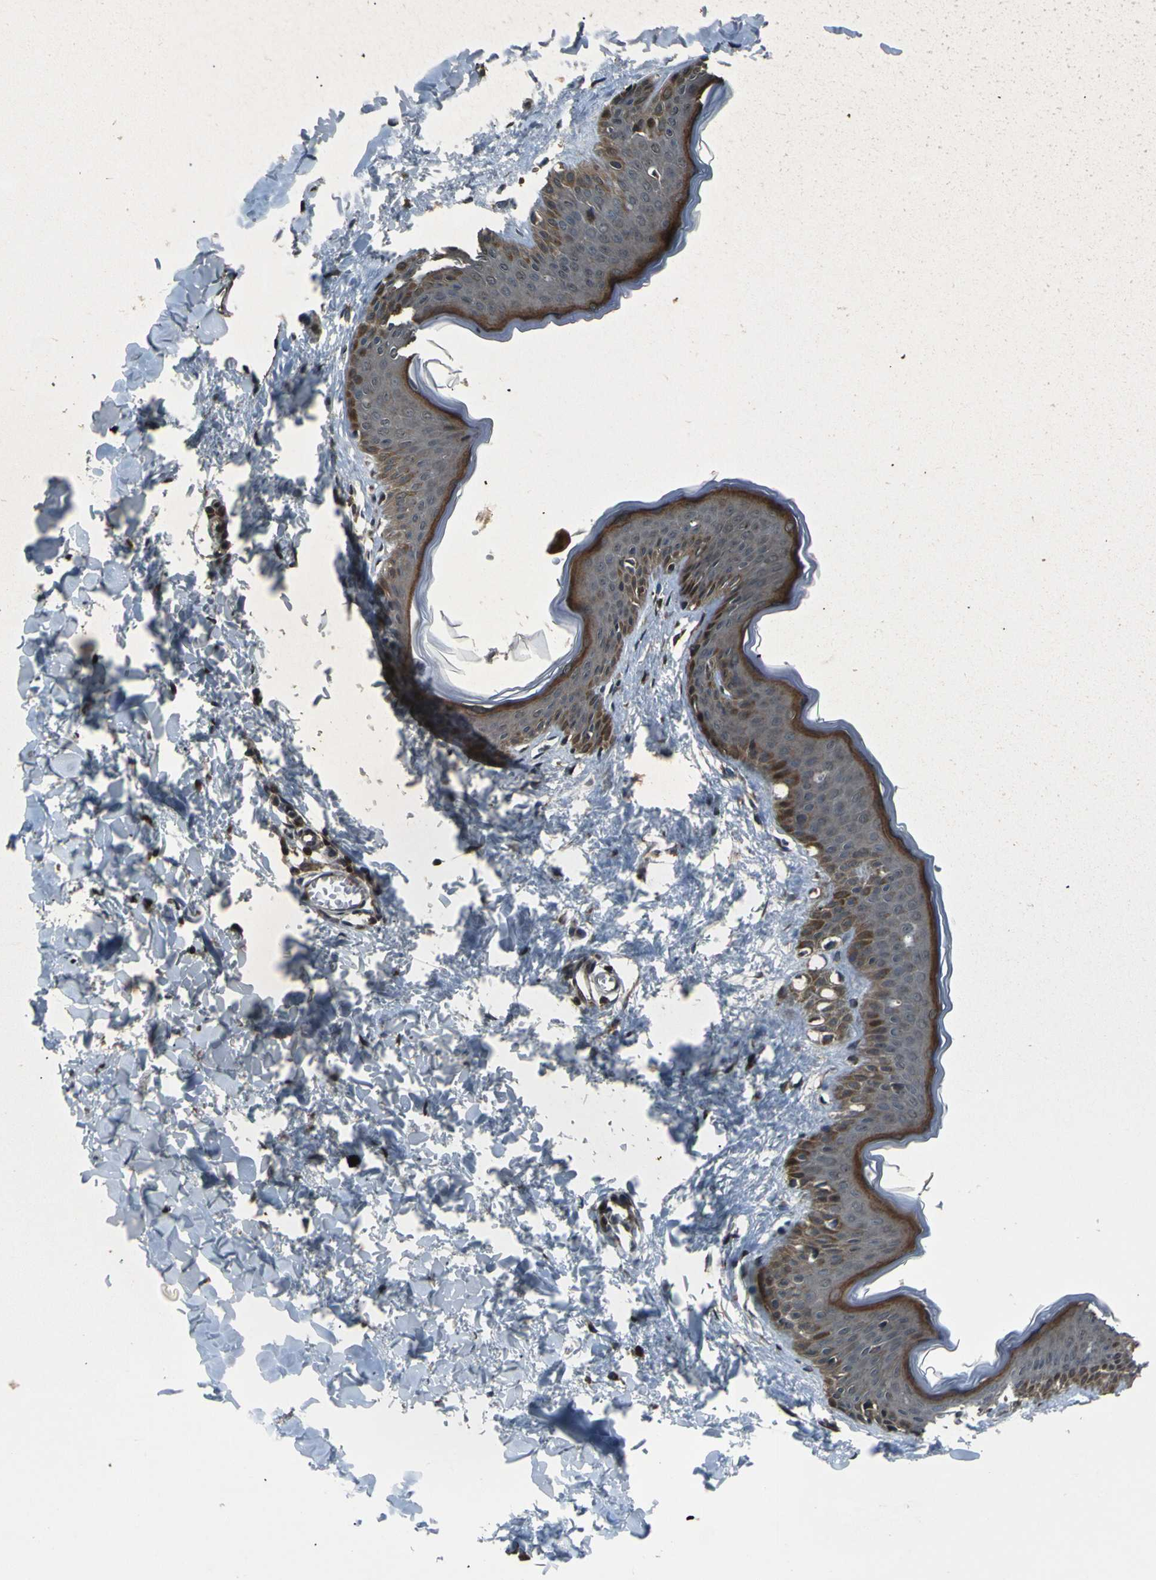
{"staining": {"intensity": "weak", "quantity": "25%-75%", "location": "cytoplasmic/membranous"}, "tissue": "skin", "cell_type": "Fibroblasts", "image_type": "normal", "snomed": [{"axis": "morphology", "description": "Normal tissue, NOS"}, {"axis": "topography", "description": "Skin"}], "caption": "The image demonstrates a brown stain indicating the presence of a protein in the cytoplasmic/membranous of fibroblasts in skin. Nuclei are stained in blue.", "gene": "AKAP9", "patient": {"sex": "female", "age": 17}}